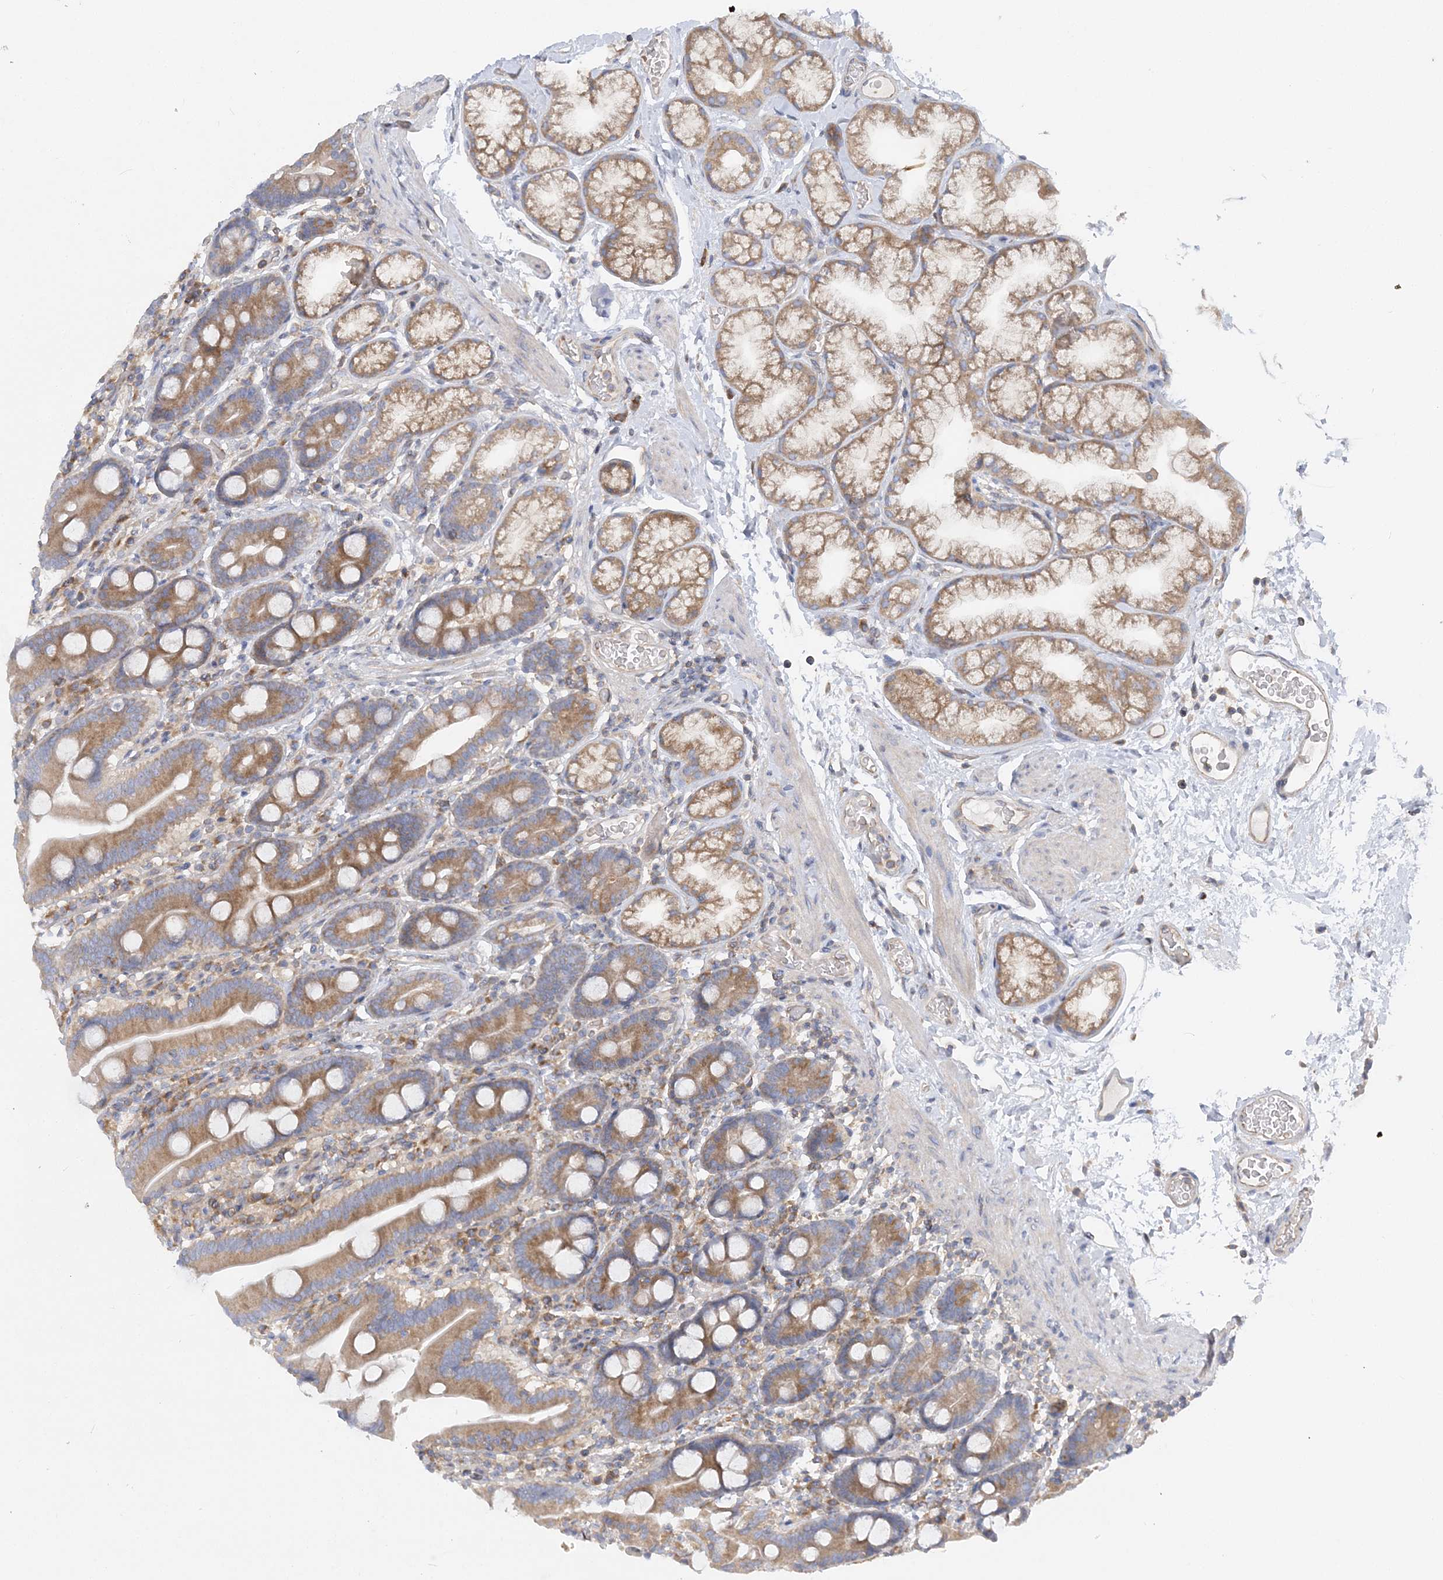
{"staining": {"intensity": "moderate", "quantity": ">75%", "location": "cytoplasmic/membranous"}, "tissue": "duodenum", "cell_type": "Glandular cells", "image_type": "normal", "snomed": [{"axis": "morphology", "description": "Normal tissue, NOS"}, {"axis": "topography", "description": "Duodenum"}], "caption": "This image demonstrates IHC staining of benign human duodenum, with medium moderate cytoplasmic/membranous staining in approximately >75% of glandular cells.", "gene": "FAM114A2", "patient": {"sex": "male", "age": 55}}